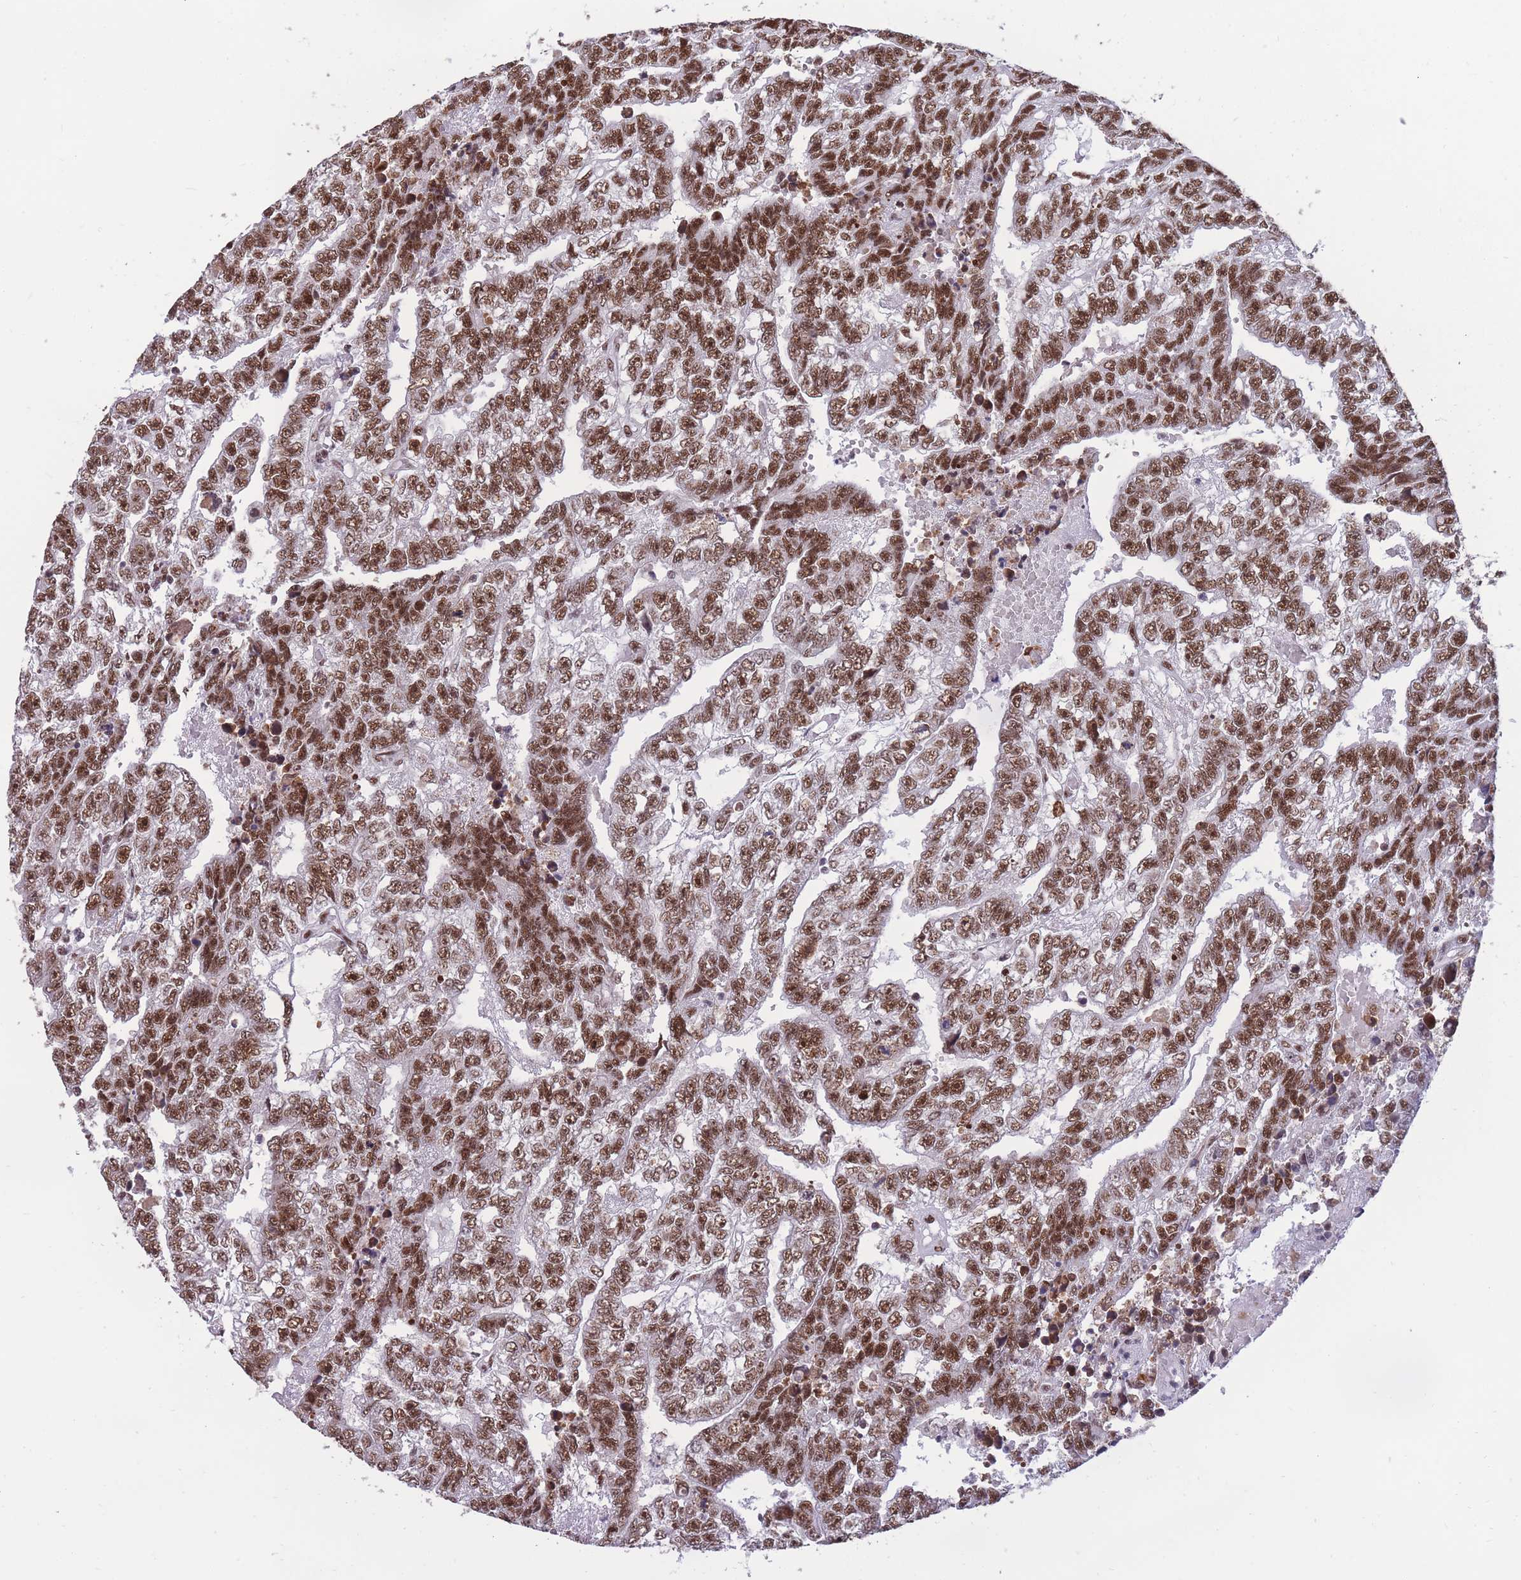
{"staining": {"intensity": "moderate", "quantity": ">75%", "location": "nuclear"}, "tissue": "testis cancer", "cell_type": "Tumor cells", "image_type": "cancer", "snomed": [{"axis": "morphology", "description": "Carcinoma, Embryonal, NOS"}, {"axis": "topography", "description": "Testis"}], "caption": "Immunohistochemistry histopathology image of neoplastic tissue: human embryonal carcinoma (testis) stained using immunohistochemistry demonstrates medium levels of moderate protein expression localized specifically in the nuclear of tumor cells, appearing as a nuclear brown color.", "gene": "PRPF19", "patient": {"sex": "male", "age": 25}}